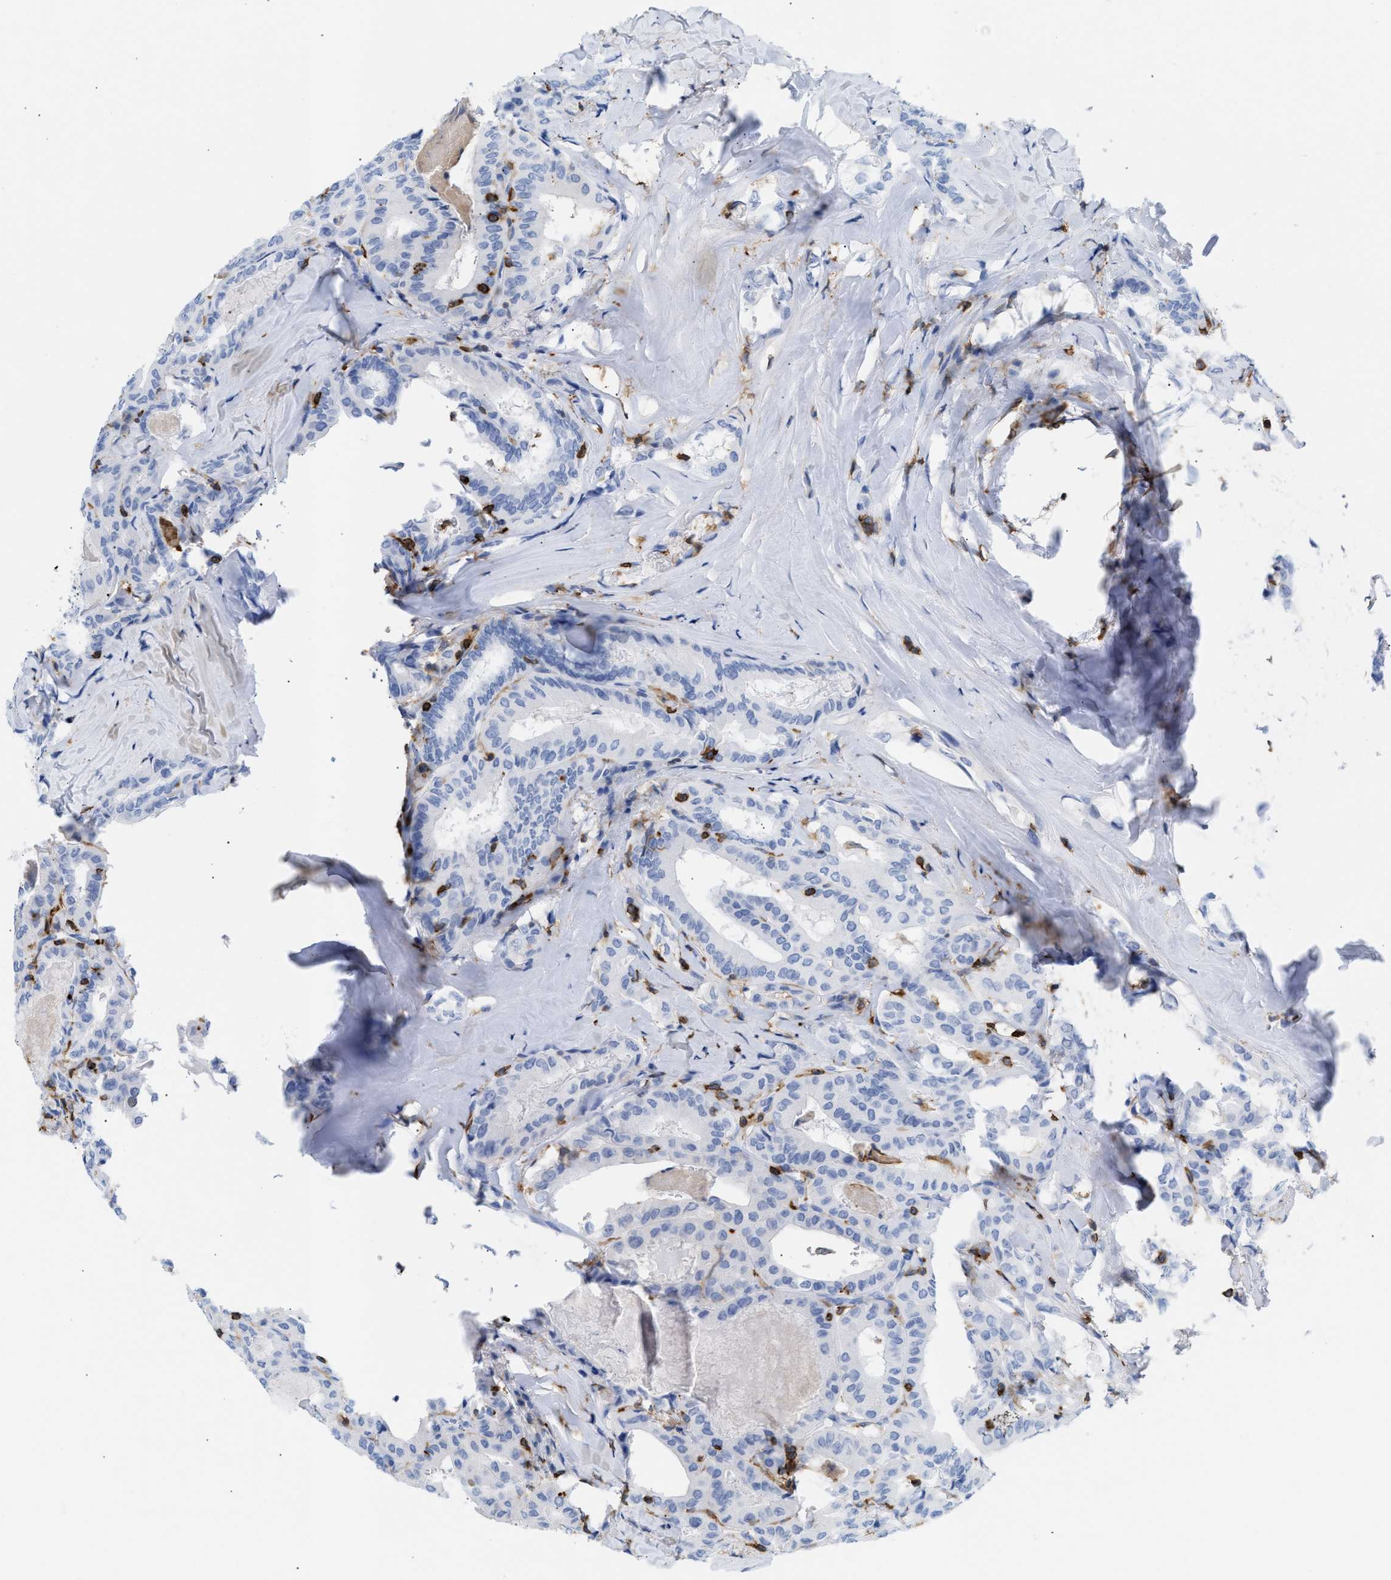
{"staining": {"intensity": "negative", "quantity": "none", "location": "none"}, "tissue": "thyroid cancer", "cell_type": "Tumor cells", "image_type": "cancer", "snomed": [{"axis": "morphology", "description": "Papillary adenocarcinoma, NOS"}, {"axis": "topography", "description": "Thyroid gland"}], "caption": "A high-resolution photomicrograph shows immunohistochemistry staining of thyroid papillary adenocarcinoma, which reveals no significant expression in tumor cells. (DAB (3,3'-diaminobenzidine) IHC with hematoxylin counter stain).", "gene": "LCP1", "patient": {"sex": "female", "age": 42}}